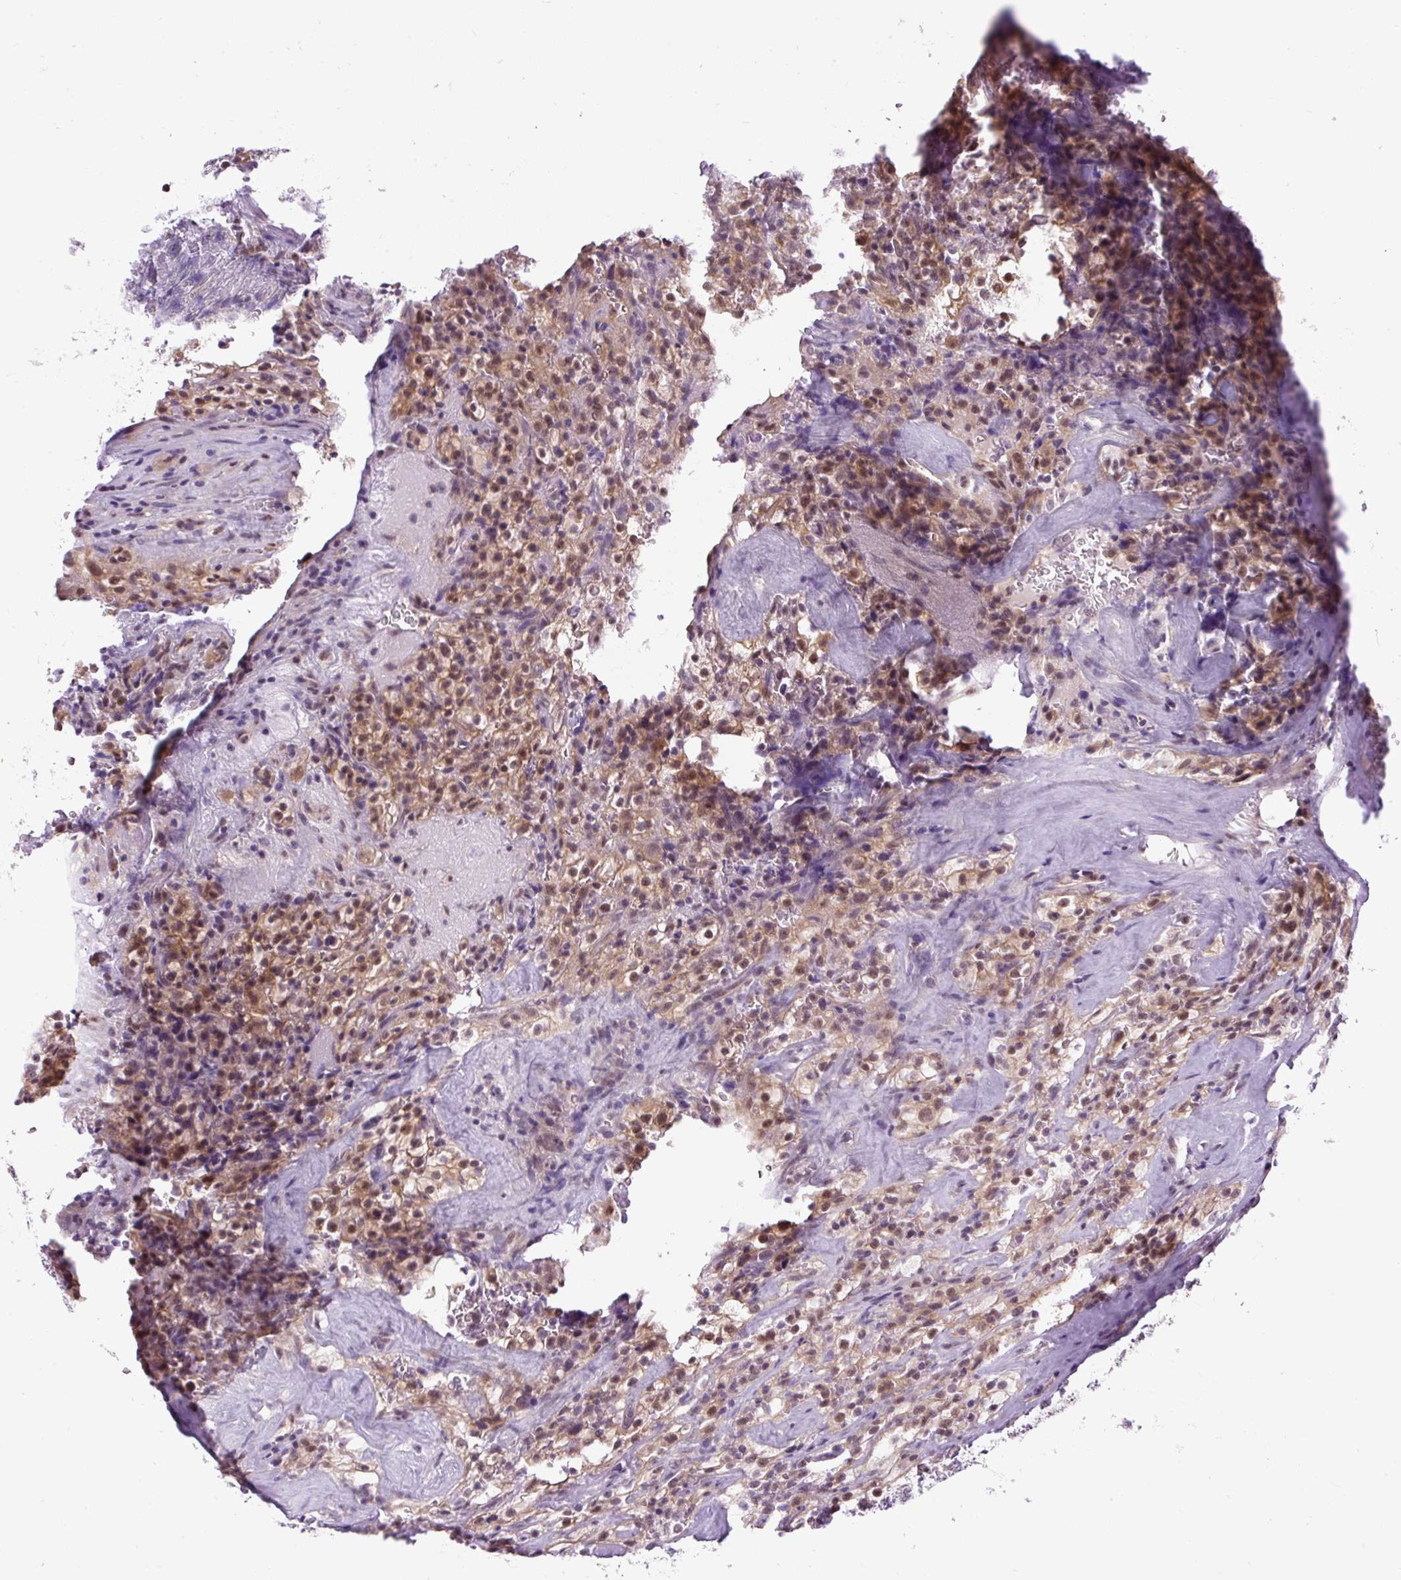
{"staining": {"intensity": "moderate", "quantity": ">75%", "location": "cytoplasmic/membranous,nuclear"}, "tissue": "renal cancer", "cell_type": "Tumor cells", "image_type": "cancer", "snomed": [{"axis": "morphology", "description": "Adenocarcinoma, NOS"}, {"axis": "topography", "description": "Kidney"}], "caption": "Protein analysis of renal cancer tissue exhibits moderate cytoplasmic/membranous and nuclear expression in about >75% of tumor cells.", "gene": "SMC5", "patient": {"sex": "female", "age": 74}}